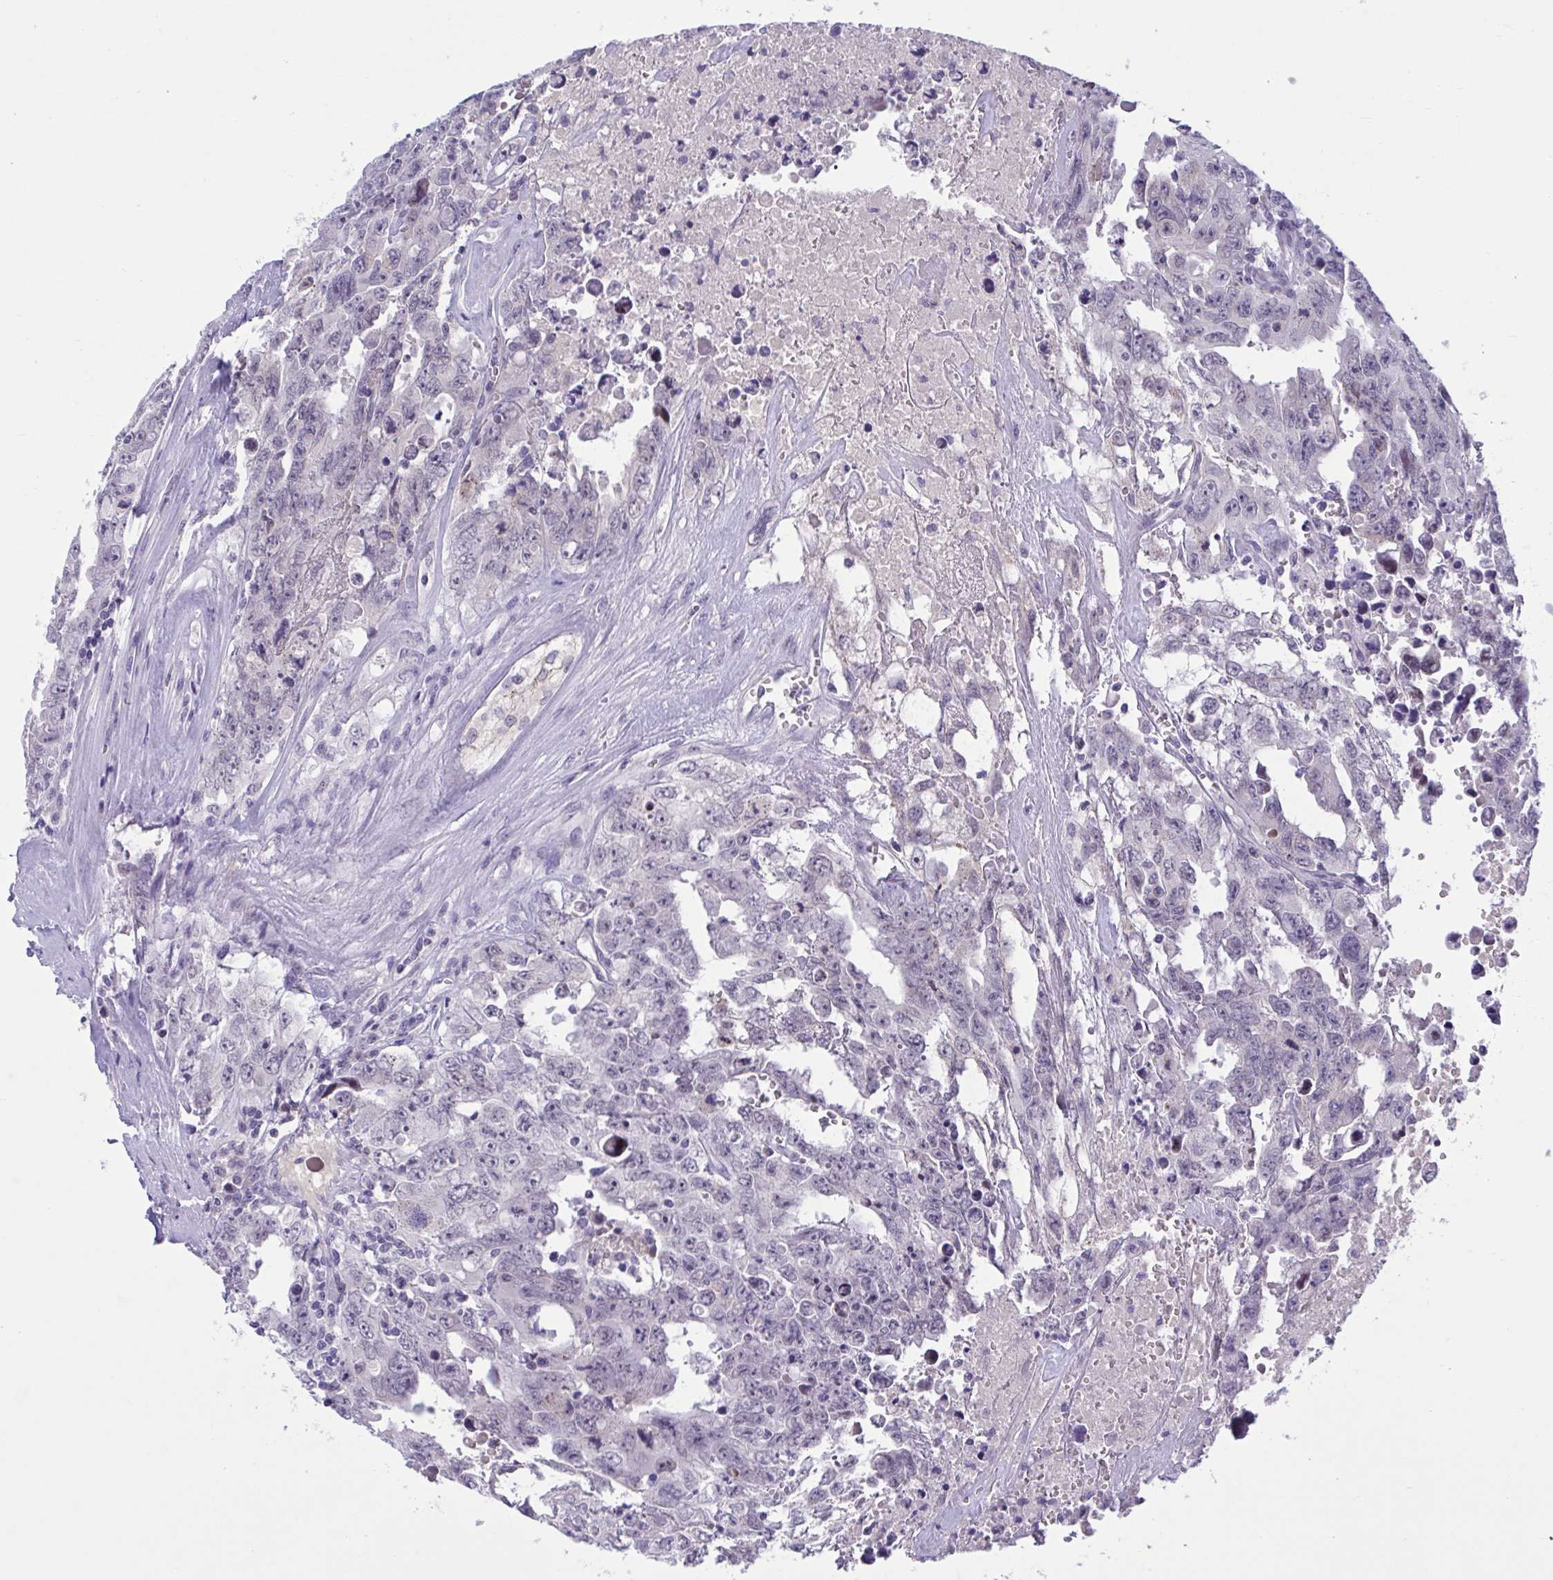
{"staining": {"intensity": "negative", "quantity": "none", "location": "none"}, "tissue": "testis cancer", "cell_type": "Tumor cells", "image_type": "cancer", "snomed": [{"axis": "morphology", "description": "Carcinoma, Embryonal, NOS"}, {"axis": "topography", "description": "Testis"}], "caption": "DAB immunohistochemical staining of human testis embryonal carcinoma reveals no significant expression in tumor cells.", "gene": "CNGB3", "patient": {"sex": "male", "age": 24}}